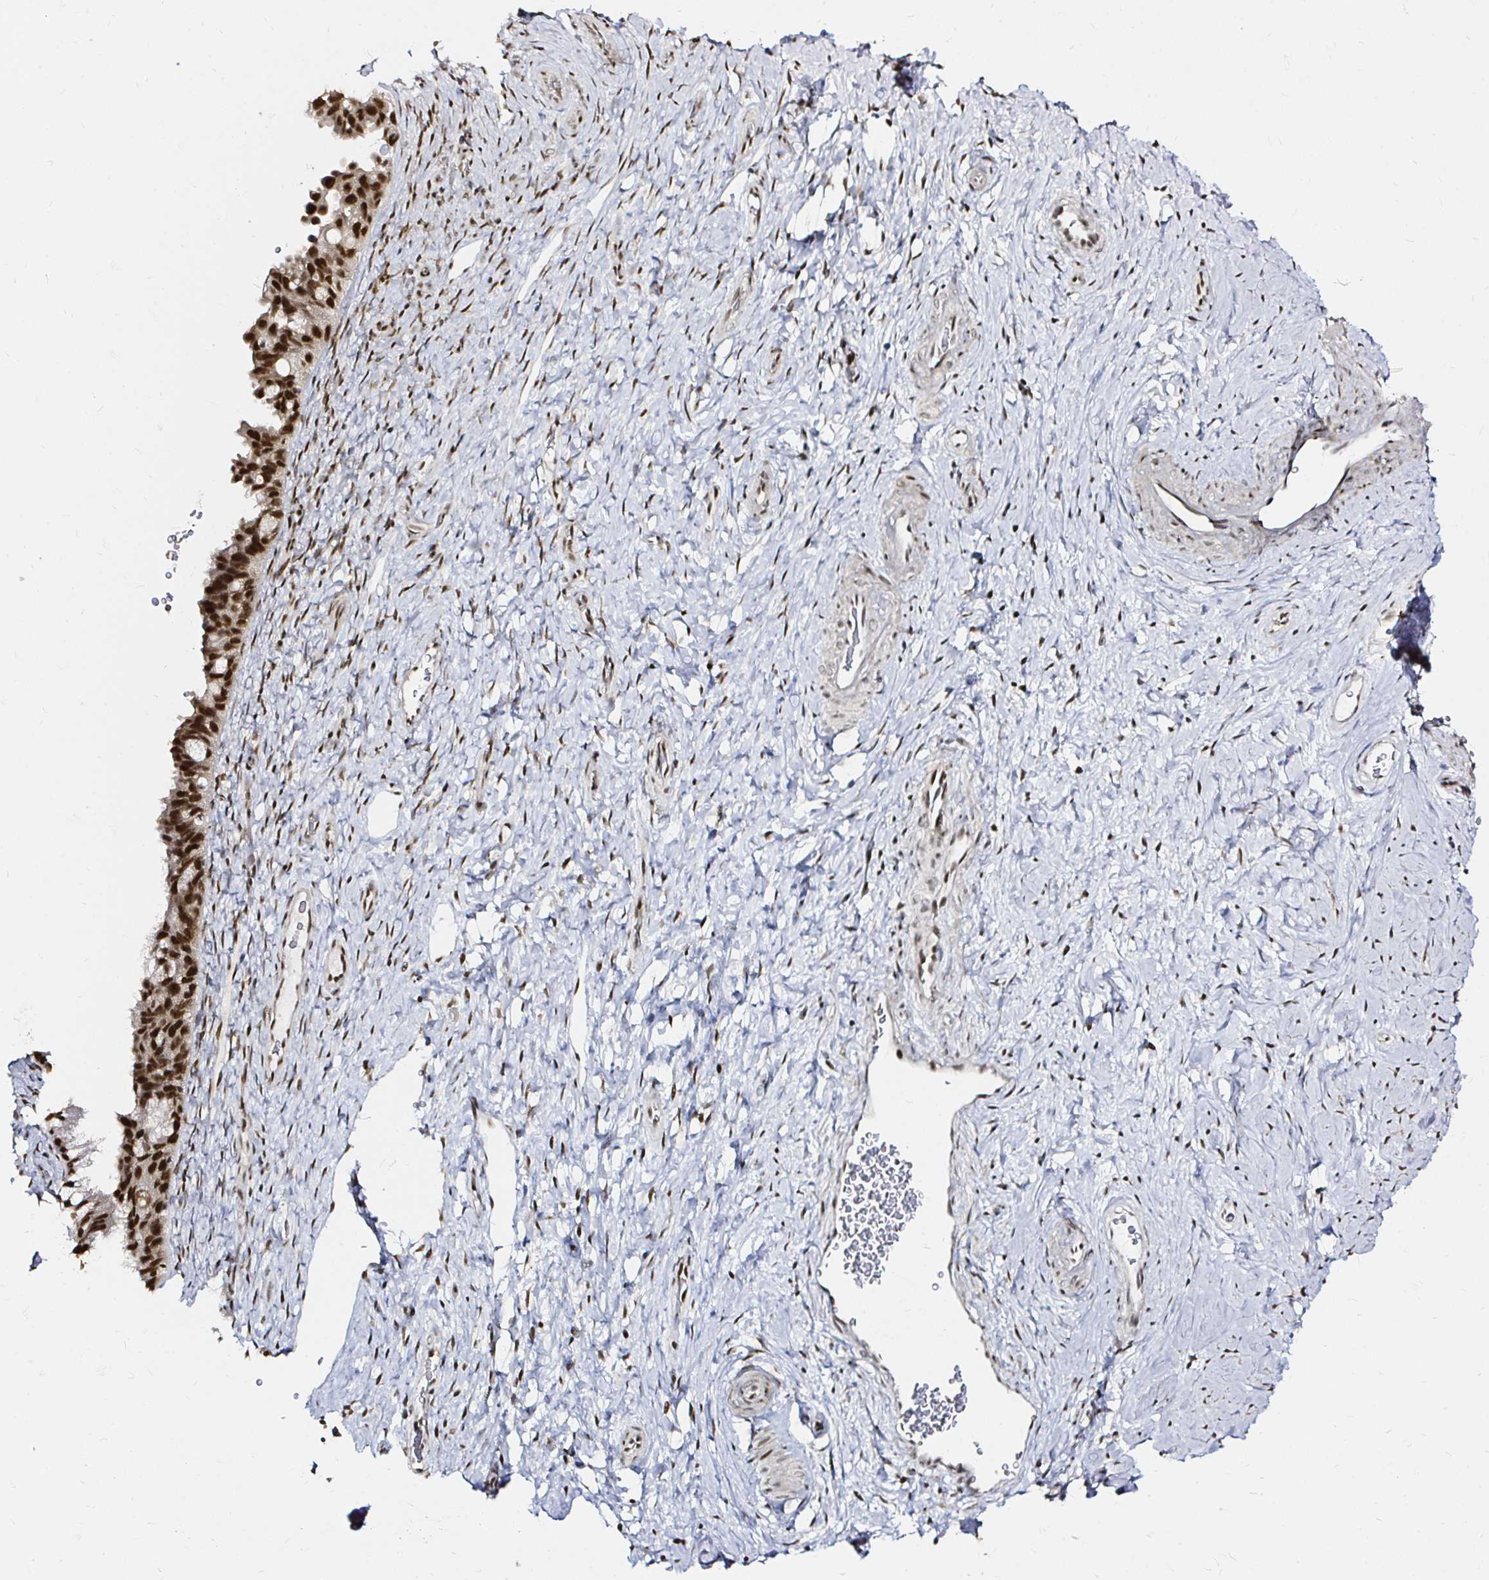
{"staining": {"intensity": "strong", "quantity": ">75%", "location": "nuclear"}, "tissue": "cervix", "cell_type": "Glandular cells", "image_type": "normal", "snomed": [{"axis": "morphology", "description": "Normal tissue, NOS"}, {"axis": "topography", "description": "Cervix"}], "caption": "Immunohistochemical staining of normal cervix exhibits >75% levels of strong nuclear protein staining in about >75% of glandular cells.", "gene": "SNRPC", "patient": {"sex": "female", "age": 34}}